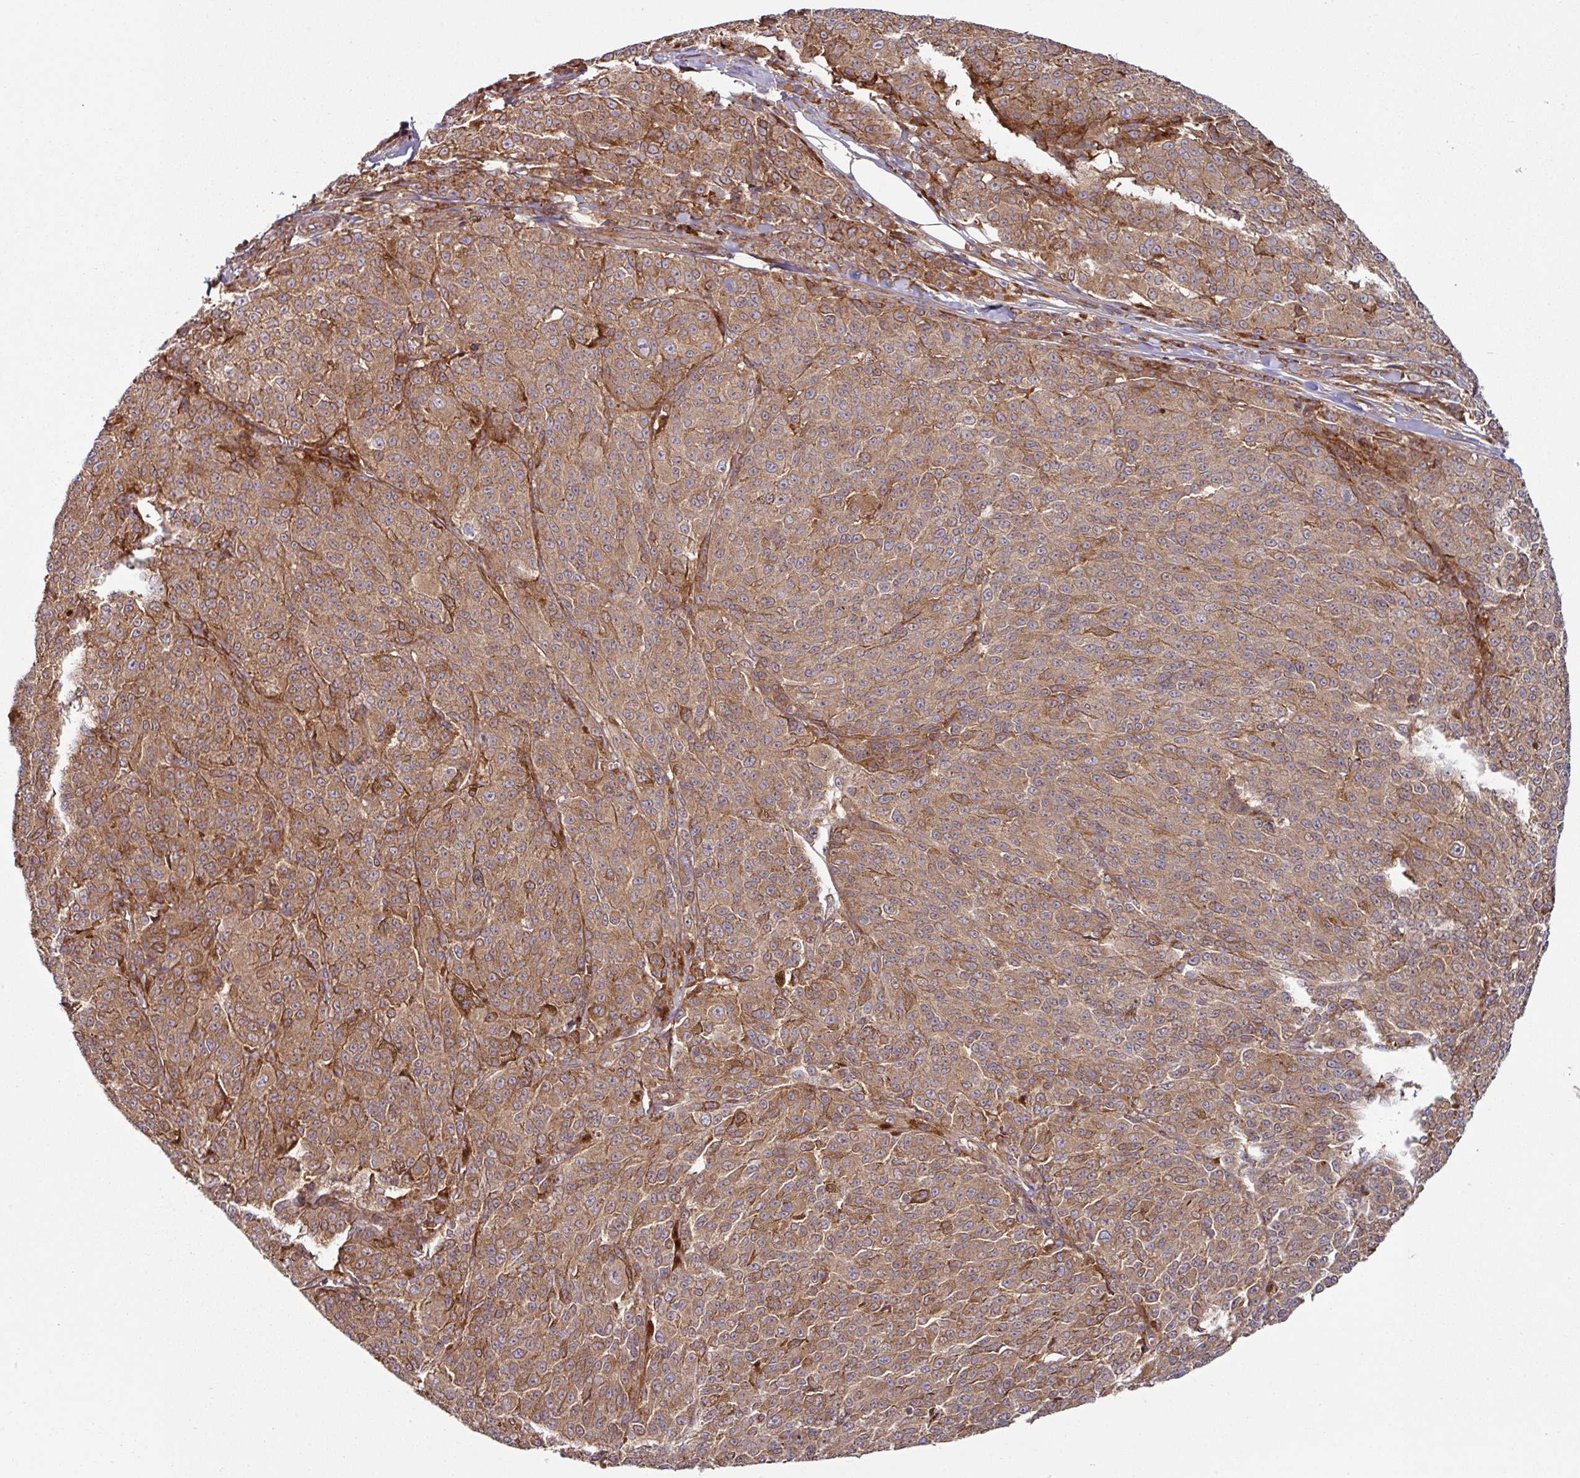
{"staining": {"intensity": "moderate", "quantity": ">75%", "location": "cytoplasmic/membranous"}, "tissue": "melanoma", "cell_type": "Tumor cells", "image_type": "cancer", "snomed": [{"axis": "morphology", "description": "Malignant melanoma, NOS"}, {"axis": "topography", "description": "Skin"}], "caption": "Immunohistochemistry (IHC) of human melanoma demonstrates medium levels of moderate cytoplasmic/membranous positivity in approximately >75% of tumor cells.", "gene": "RAB5A", "patient": {"sex": "female", "age": 52}}